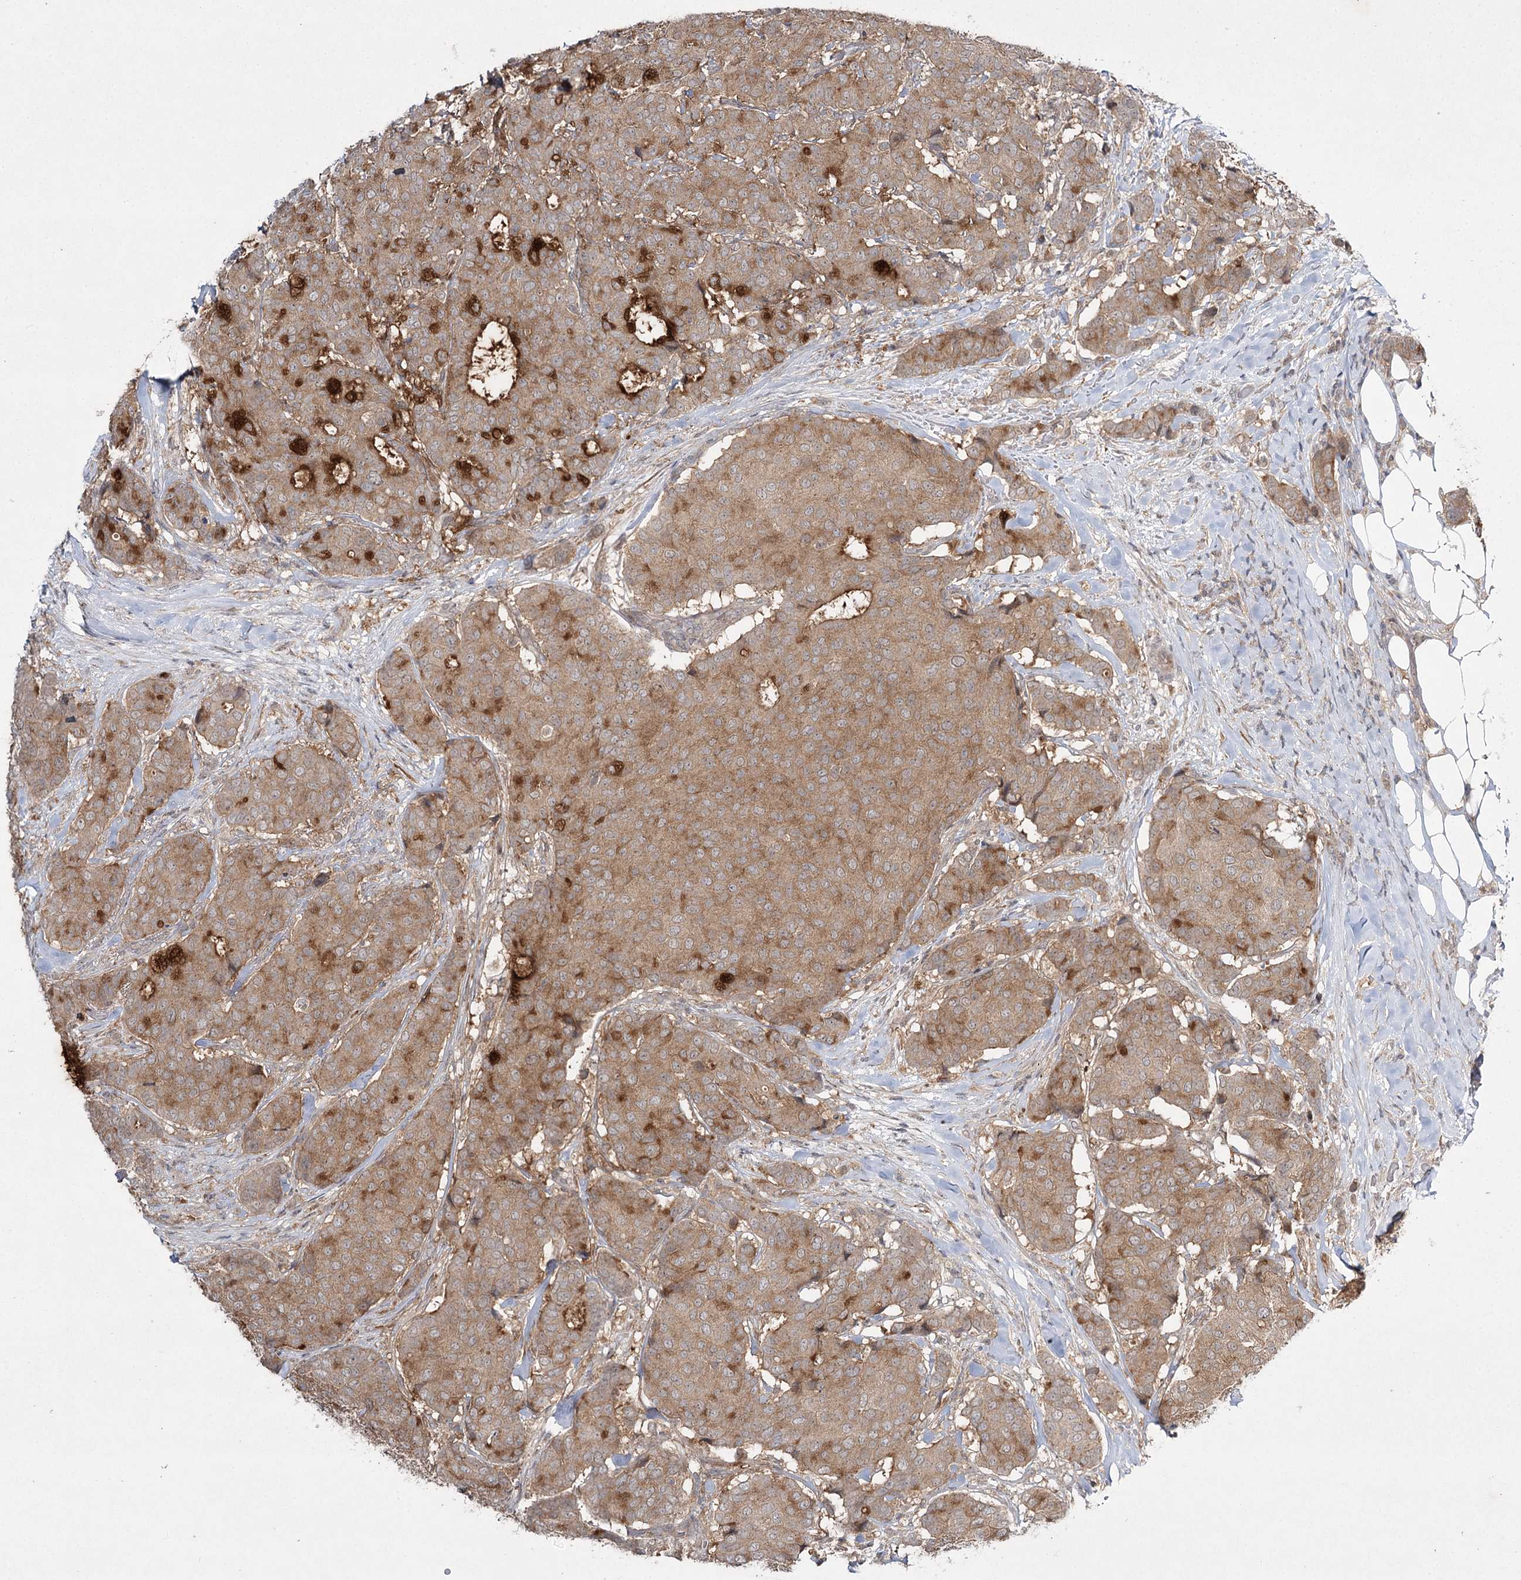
{"staining": {"intensity": "moderate", "quantity": ">75%", "location": "cytoplasmic/membranous"}, "tissue": "breast cancer", "cell_type": "Tumor cells", "image_type": "cancer", "snomed": [{"axis": "morphology", "description": "Duct carcinoma"}, {"axis": "topography", "description": "Breast"}], "caption": "The immunohistochemical stain labels moderate cytoplasmic/membranous staining in tumor cells of breast cancer tissue. The staining is performed using DAB brown chromogen to label protein expression. The nuclei are counter-stained blue using hematoxylin.", "gene": "WDR44", "patient": {"sex": "female", "age": 75}}